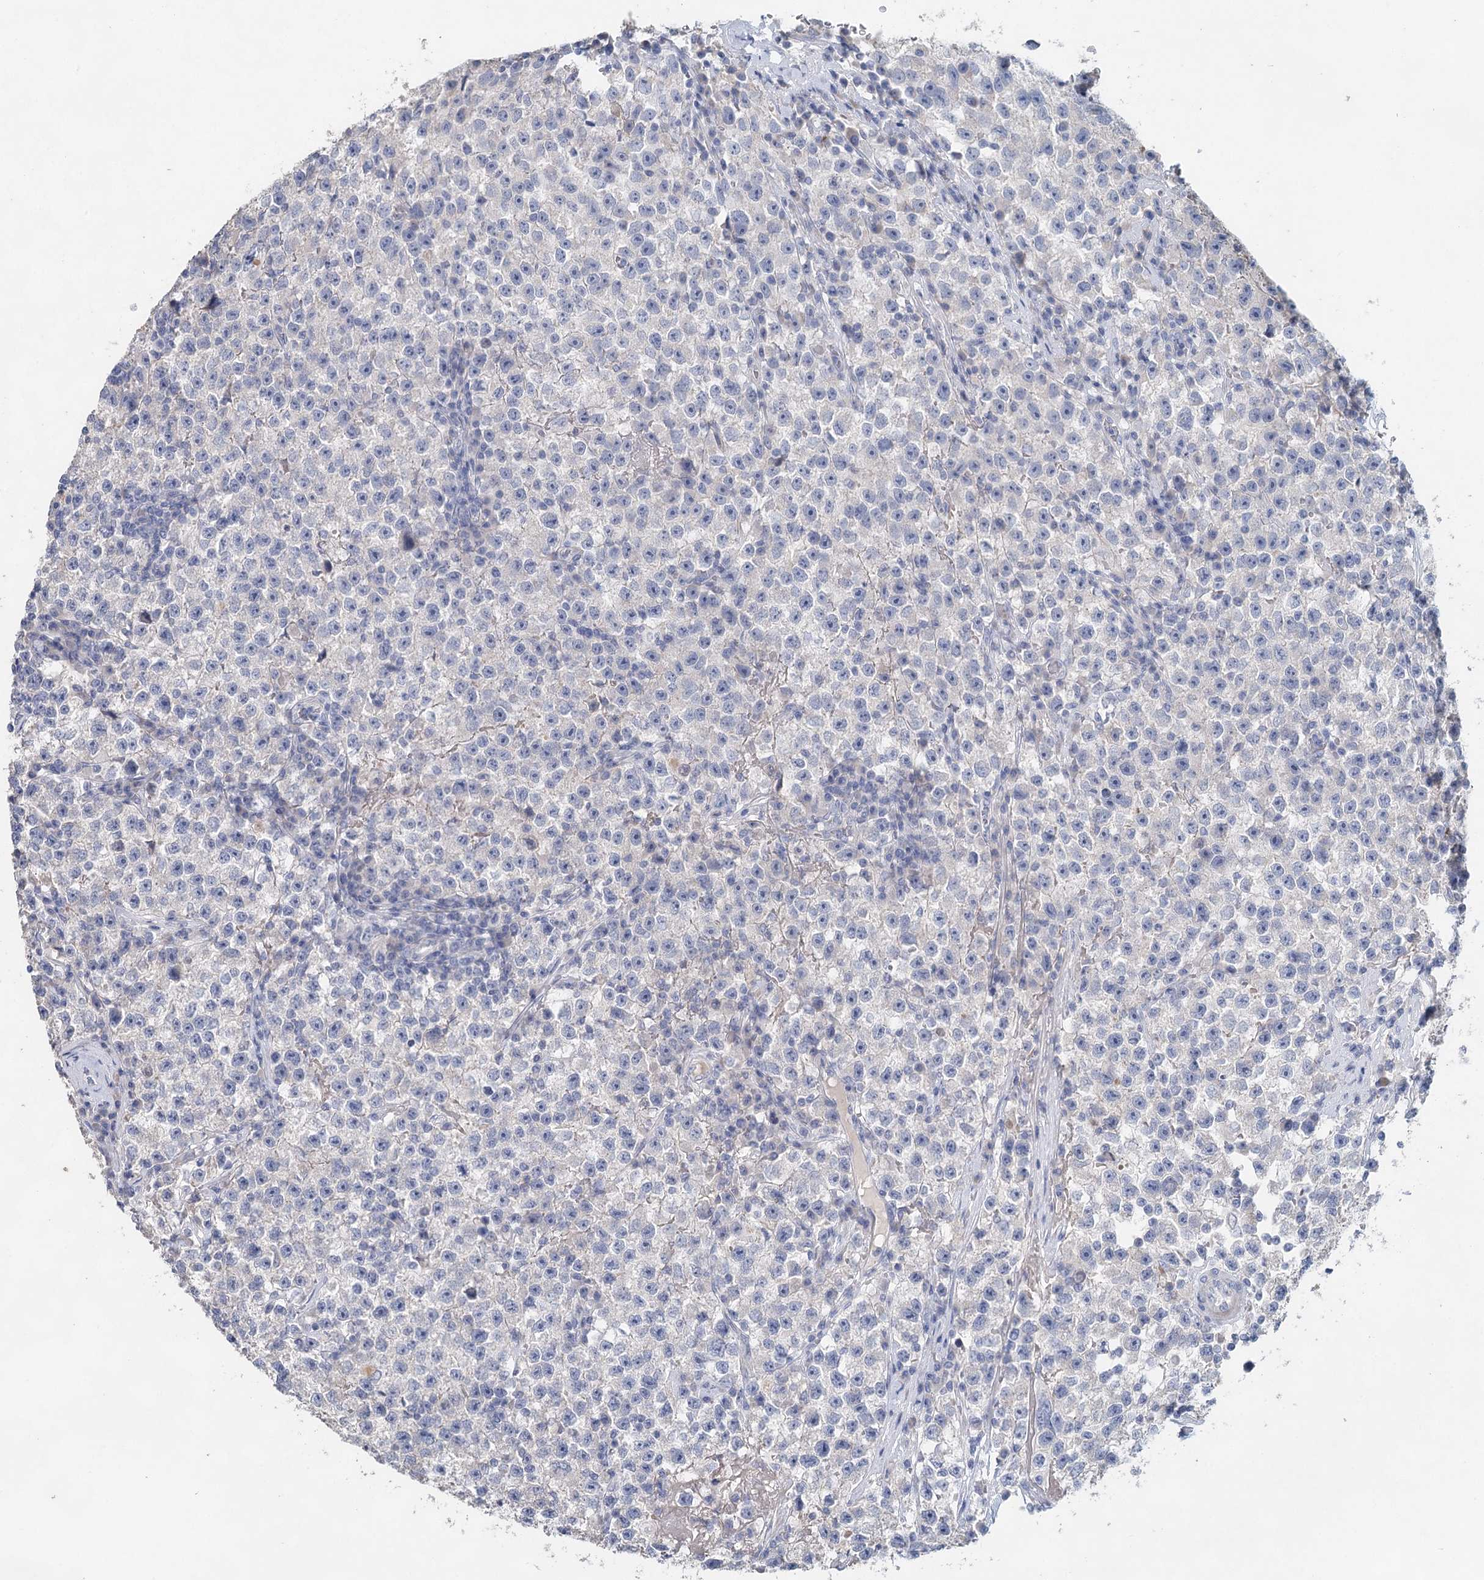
{"staining": {"intensity": "negative", "quantity": "none", "location": "none"}, "tissue": "testis cancer", "cell_type": "Tumor cells", "image_type": "cancer", "snomed": [{"axis": "morphology", "description": "Seminoma, NOS"}, {"axis": "topography", "description": "Testis"}], "caption": "IHC of human seminoma (testis) demonstrates no positivity in tumor cells. (DAB immunohistochemistry (IHC), high magnification).", "gene": "MYL6B", "patient": {"sex": "male", "age": 22}}